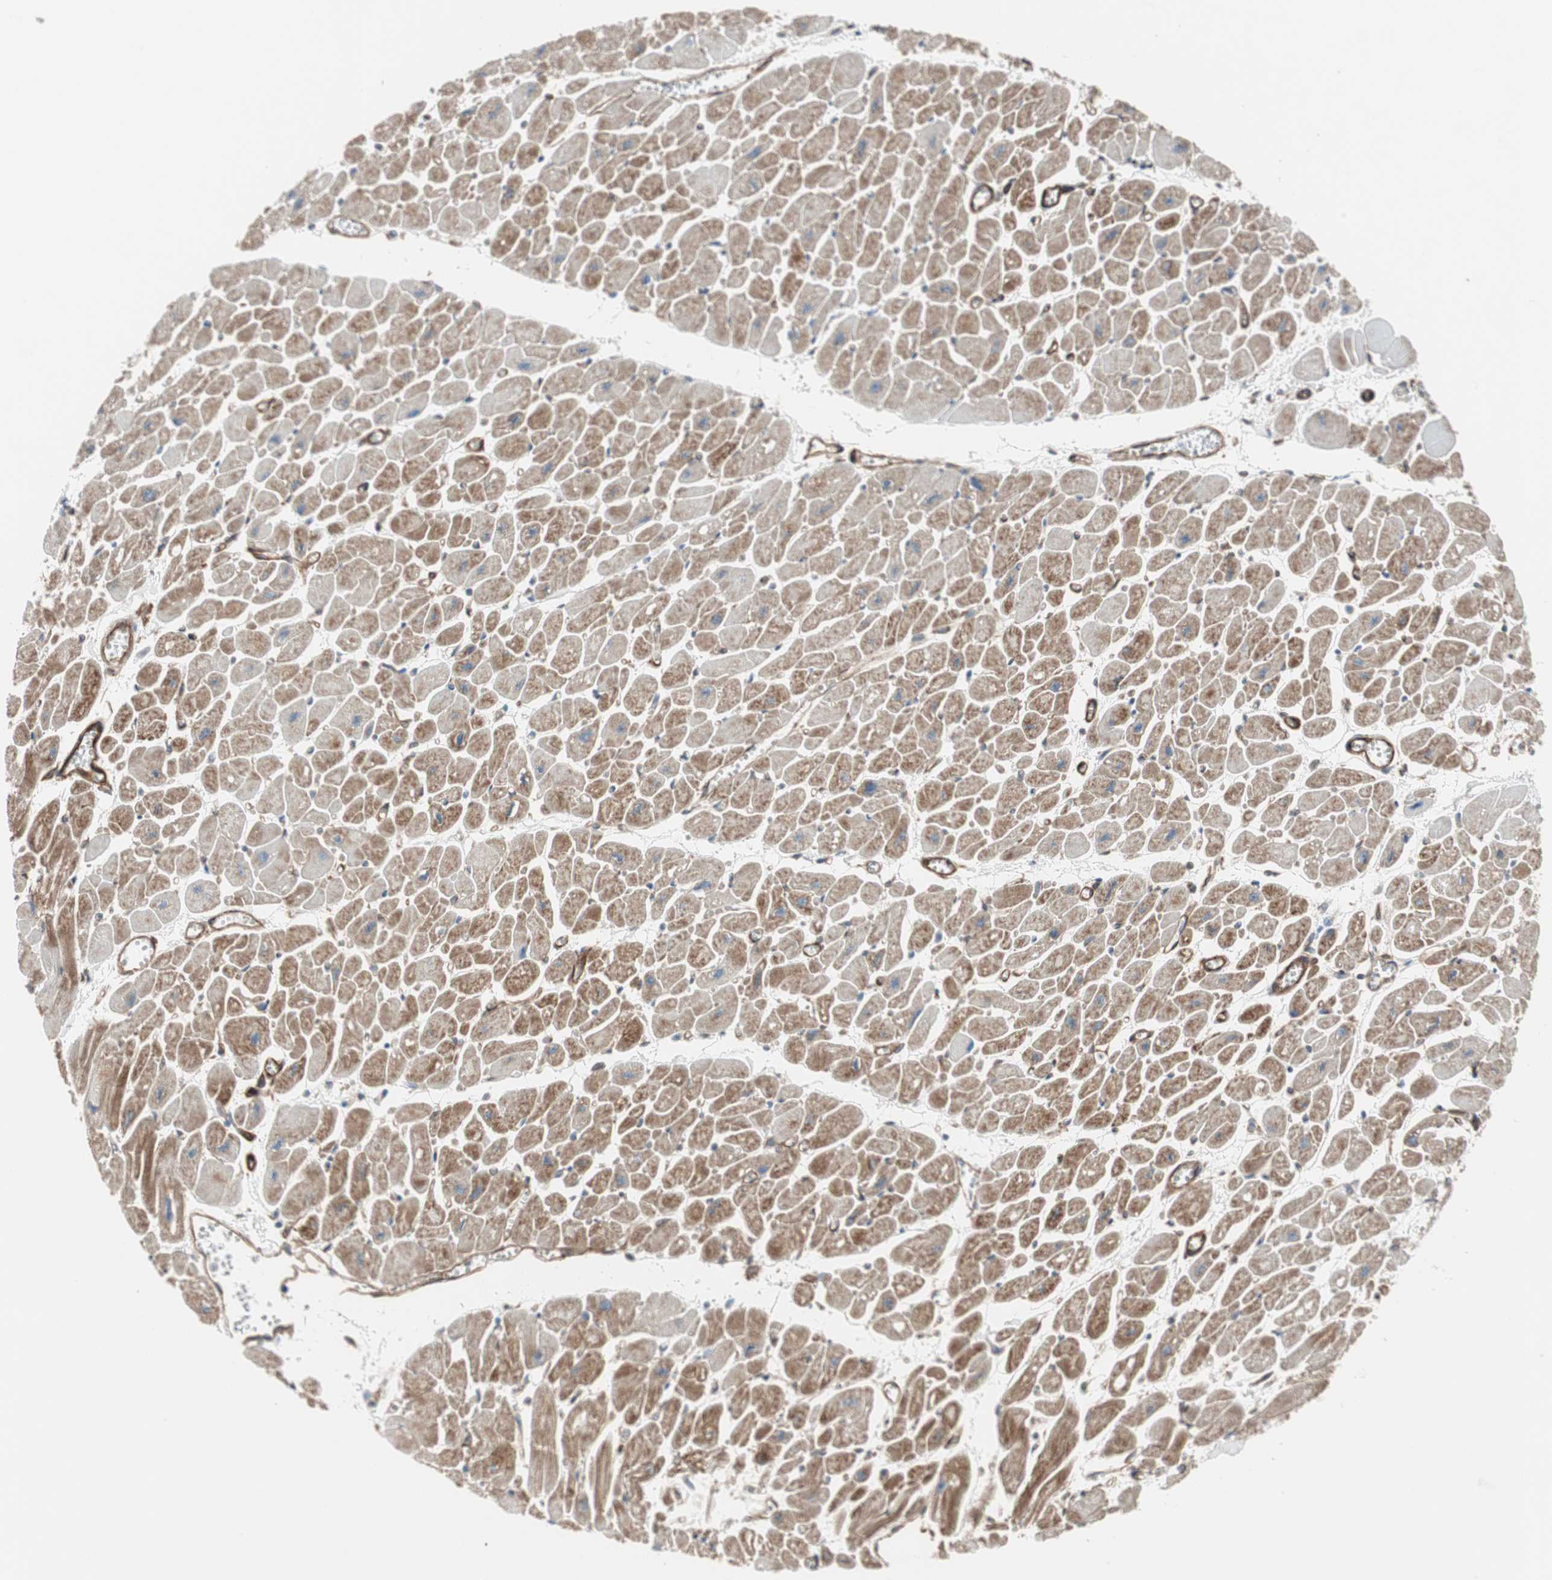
{"staining": {"intensity": "strong", "quantity": ">75%", "location": "cytoplasmic/membranous"}, "tissue": "heart muscle", "cell_type": "Cardiomyocytes", "image_type": "normal", "snomed": [{"axis": "morphology", "description": "Normal tissue, NOS"}, {"axis": "topography", "description": "Heart"}], "caption": "Protein staining by immunohistochemistry (IHC) demonstrates strong cytoplasmic/membranous expression in approximately >75% of cardiomyocytes in benign heart muscle.", "gene": "TCTA", "patient": {"sex": "female", "age": 54}}